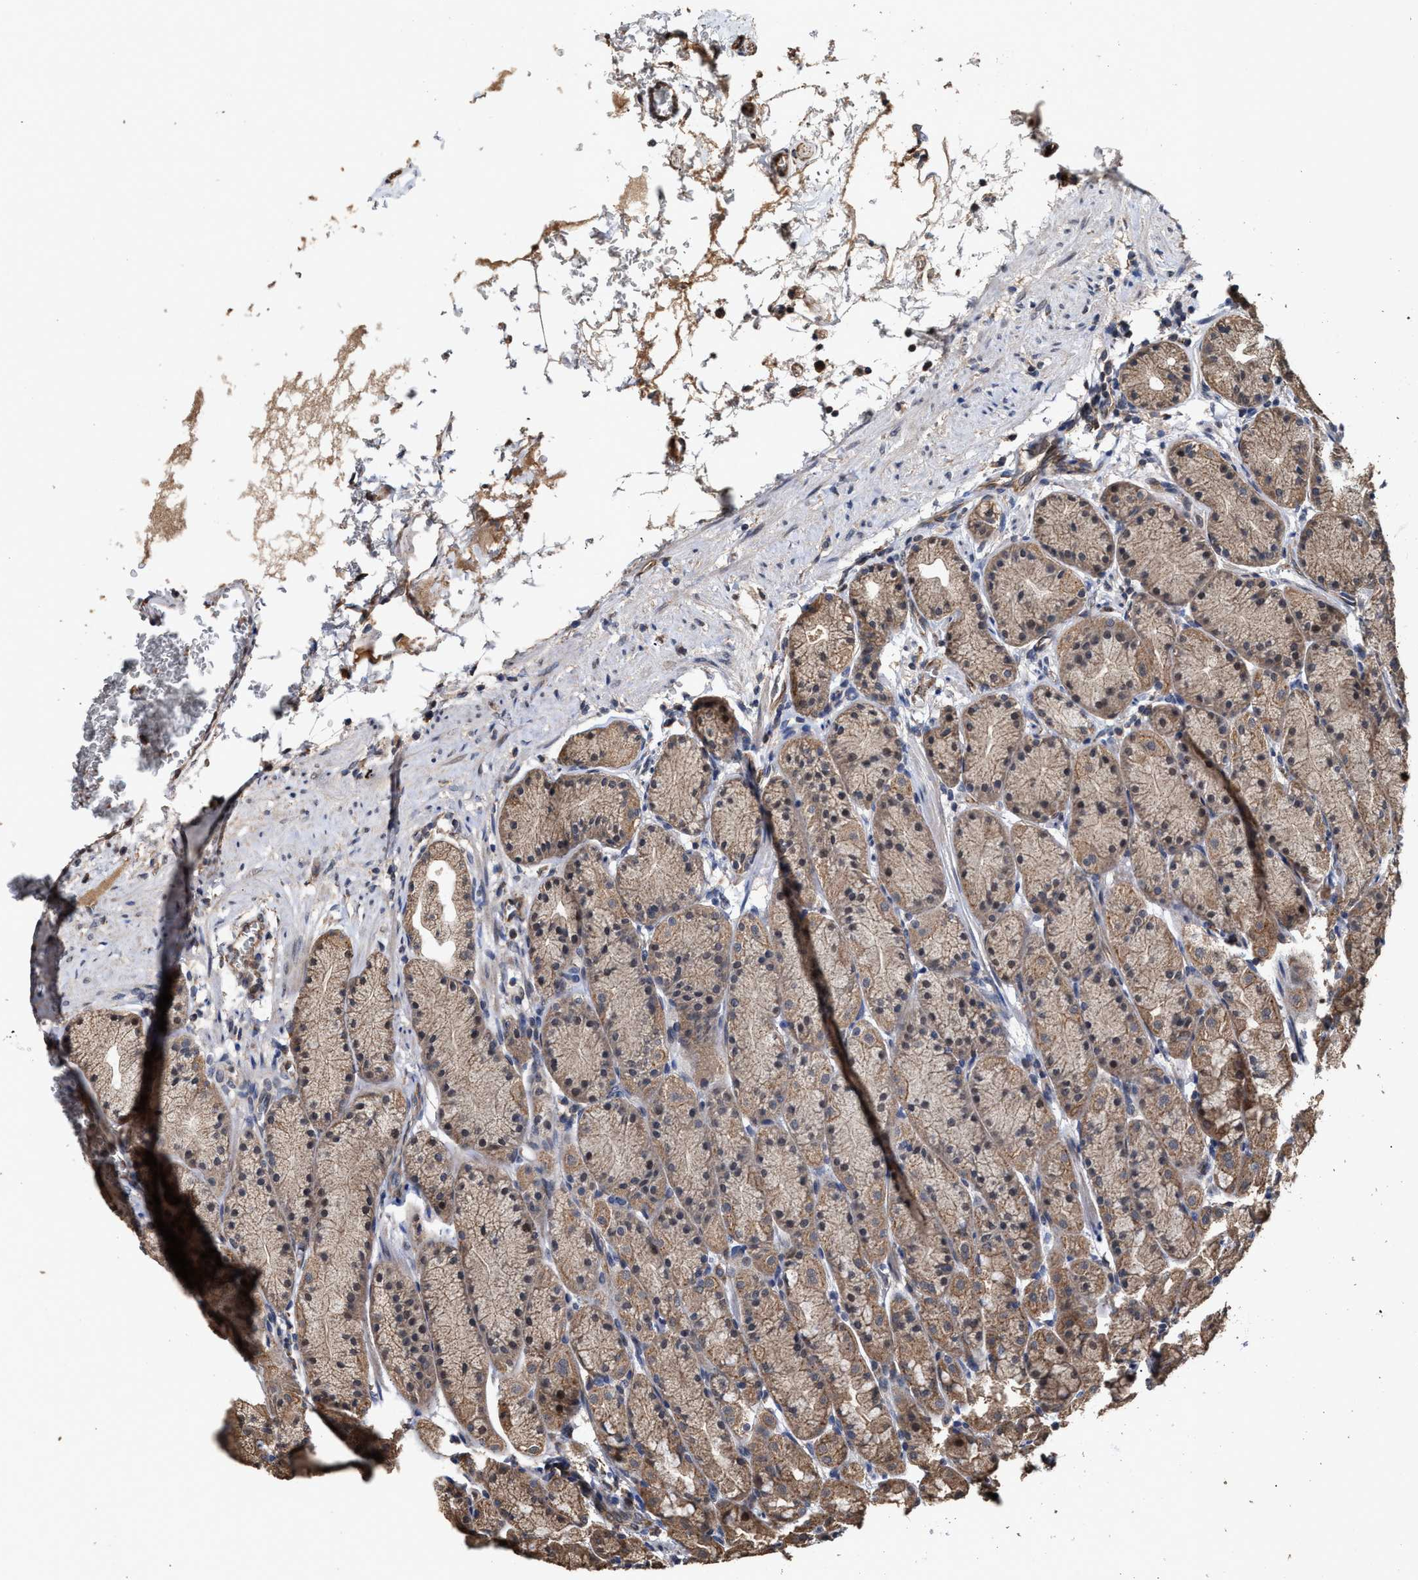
{"staining": {"intensity": "moderate", "quantity": ">75%", "location": "cytoplasmic/membranous,nuclear"}, "tissue": "stomach", "cell_type": "Glandular cells", "image_type": "normal", "snomed": [{"axis": "morphology", "description": "Normal tissue, NOS"}, {"axis": "topography", "description": "Stomach"}], "caption": "Protein expression by IHC reveals moderate cytoplasmic/membranous,nuclear staining in approximately >75% of glandular cells in normal stomach. (DAB = brown stain, brightfield microscopy at high magnification).", "gene": "ZNHIT6", "patient": {"sex": "male", "age": 42}}